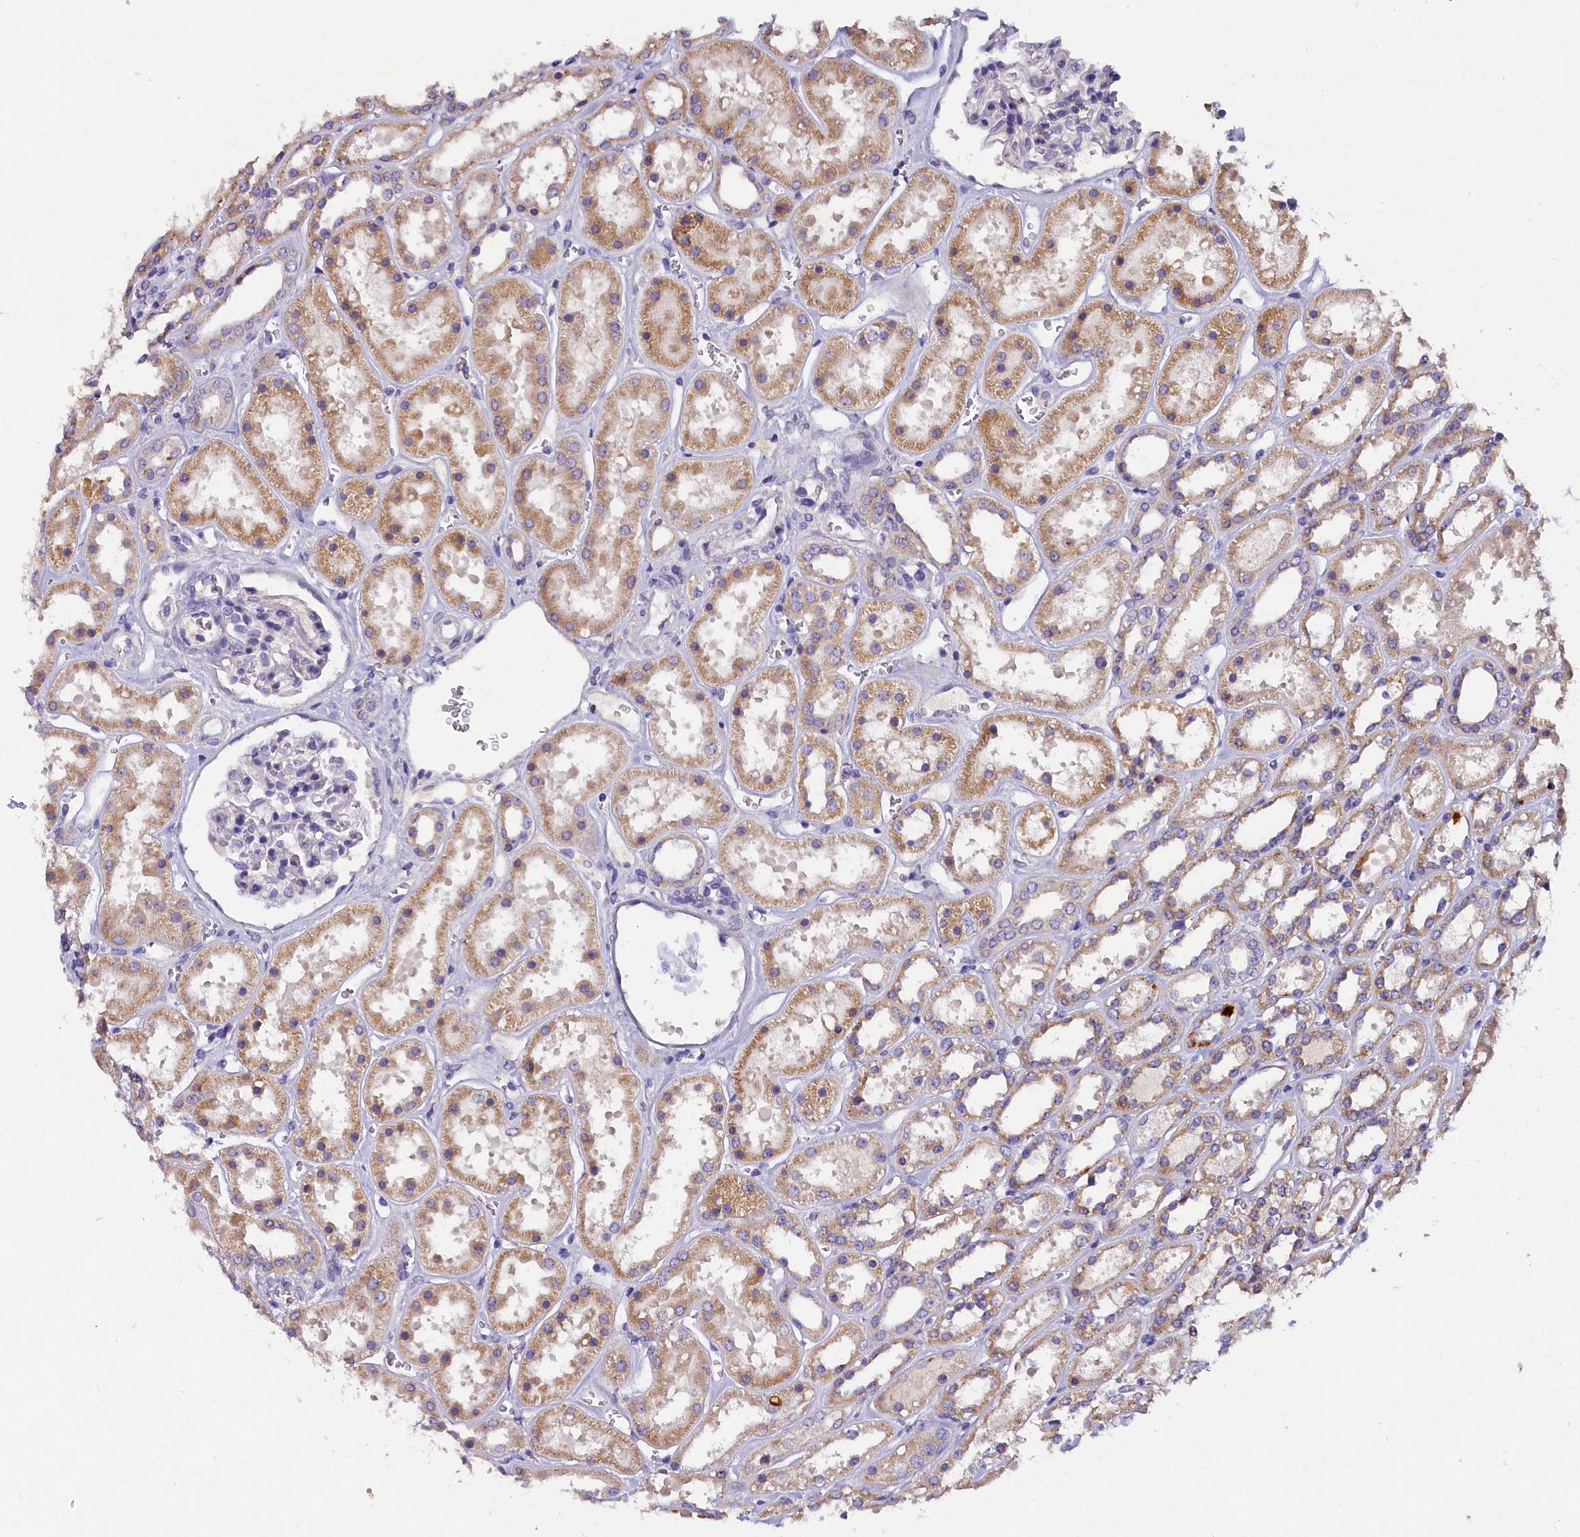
{"staining": {"intensity": "negative", "quantity": "none", "location": "none"}, "tissue": "kidney", "cell_type": "Cells in glomeruli", "image_type": "normal", "snomed": [{"axis": "morphology", "description": "Normal tissue, NOS"}, {"axis": "topography", "description": "Kidney"}], "caption": "Image shows no protein positivity in cells in glomeruli of benign kidney.", "gene": "ST7L", "patient": {"sex": "female", "age": 41}}